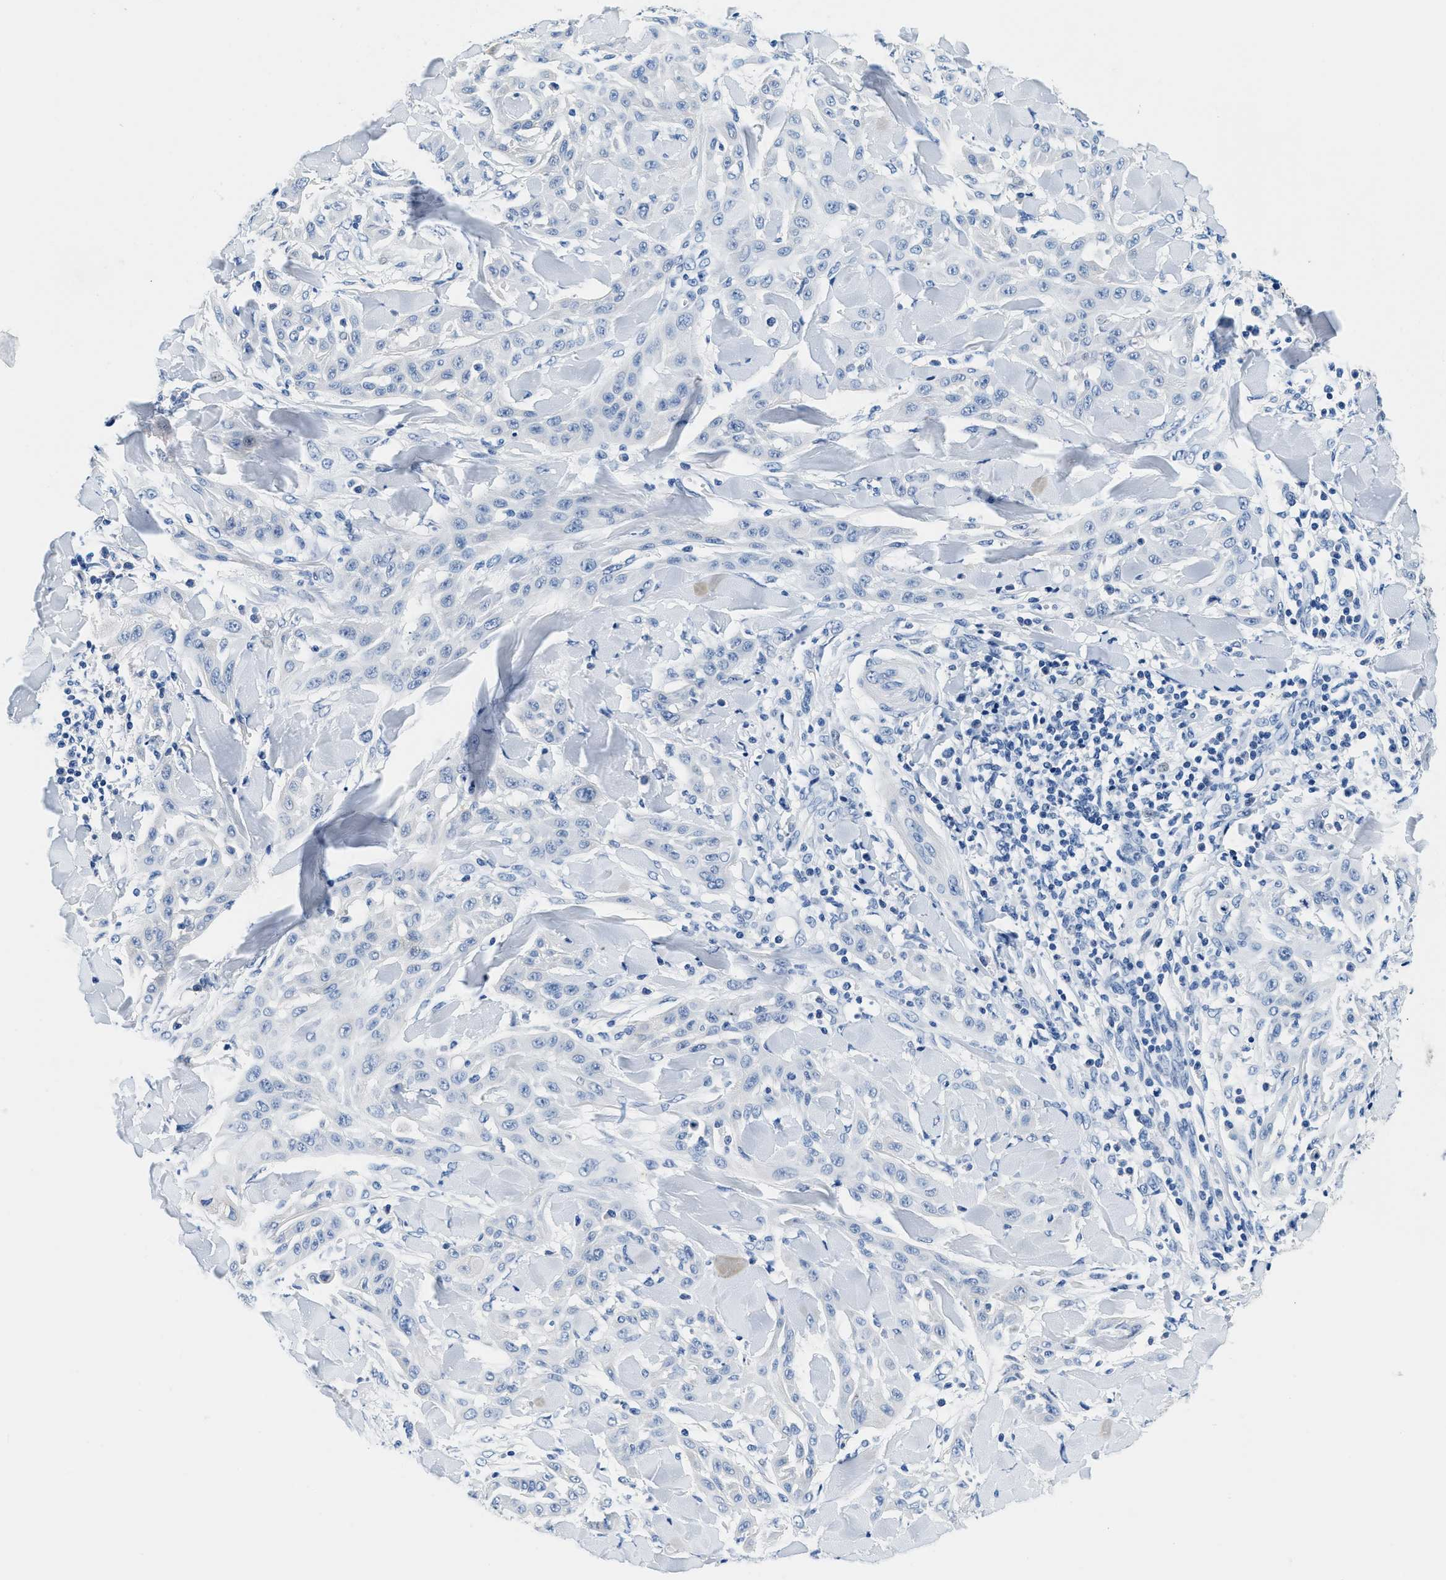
{"staining": {"intensity": "negative", "quantity": "none", "location": "none"}, "tissue": "skin cancer", "cell_type": "Tumor cells", "image_type": "cancer", "snomed": [{"axis": "morphology", "description": "Squamous cell carcinoma, NOS"}, {"axis": "topography", "description": "Skin"}], "caption": "DAB (3,3'-diaminobenzidine) immunohistochemical staining of human squamous cell carcinoma (skin) displays no significant staining in tumor cells. Brightfield microscopy of immunohistochemistry stained with DAB (brown) and hematoxylin (blue), captured at high magnification.", "gene": "GSTM3", "patient": {"sex": "male", "age": 24}}